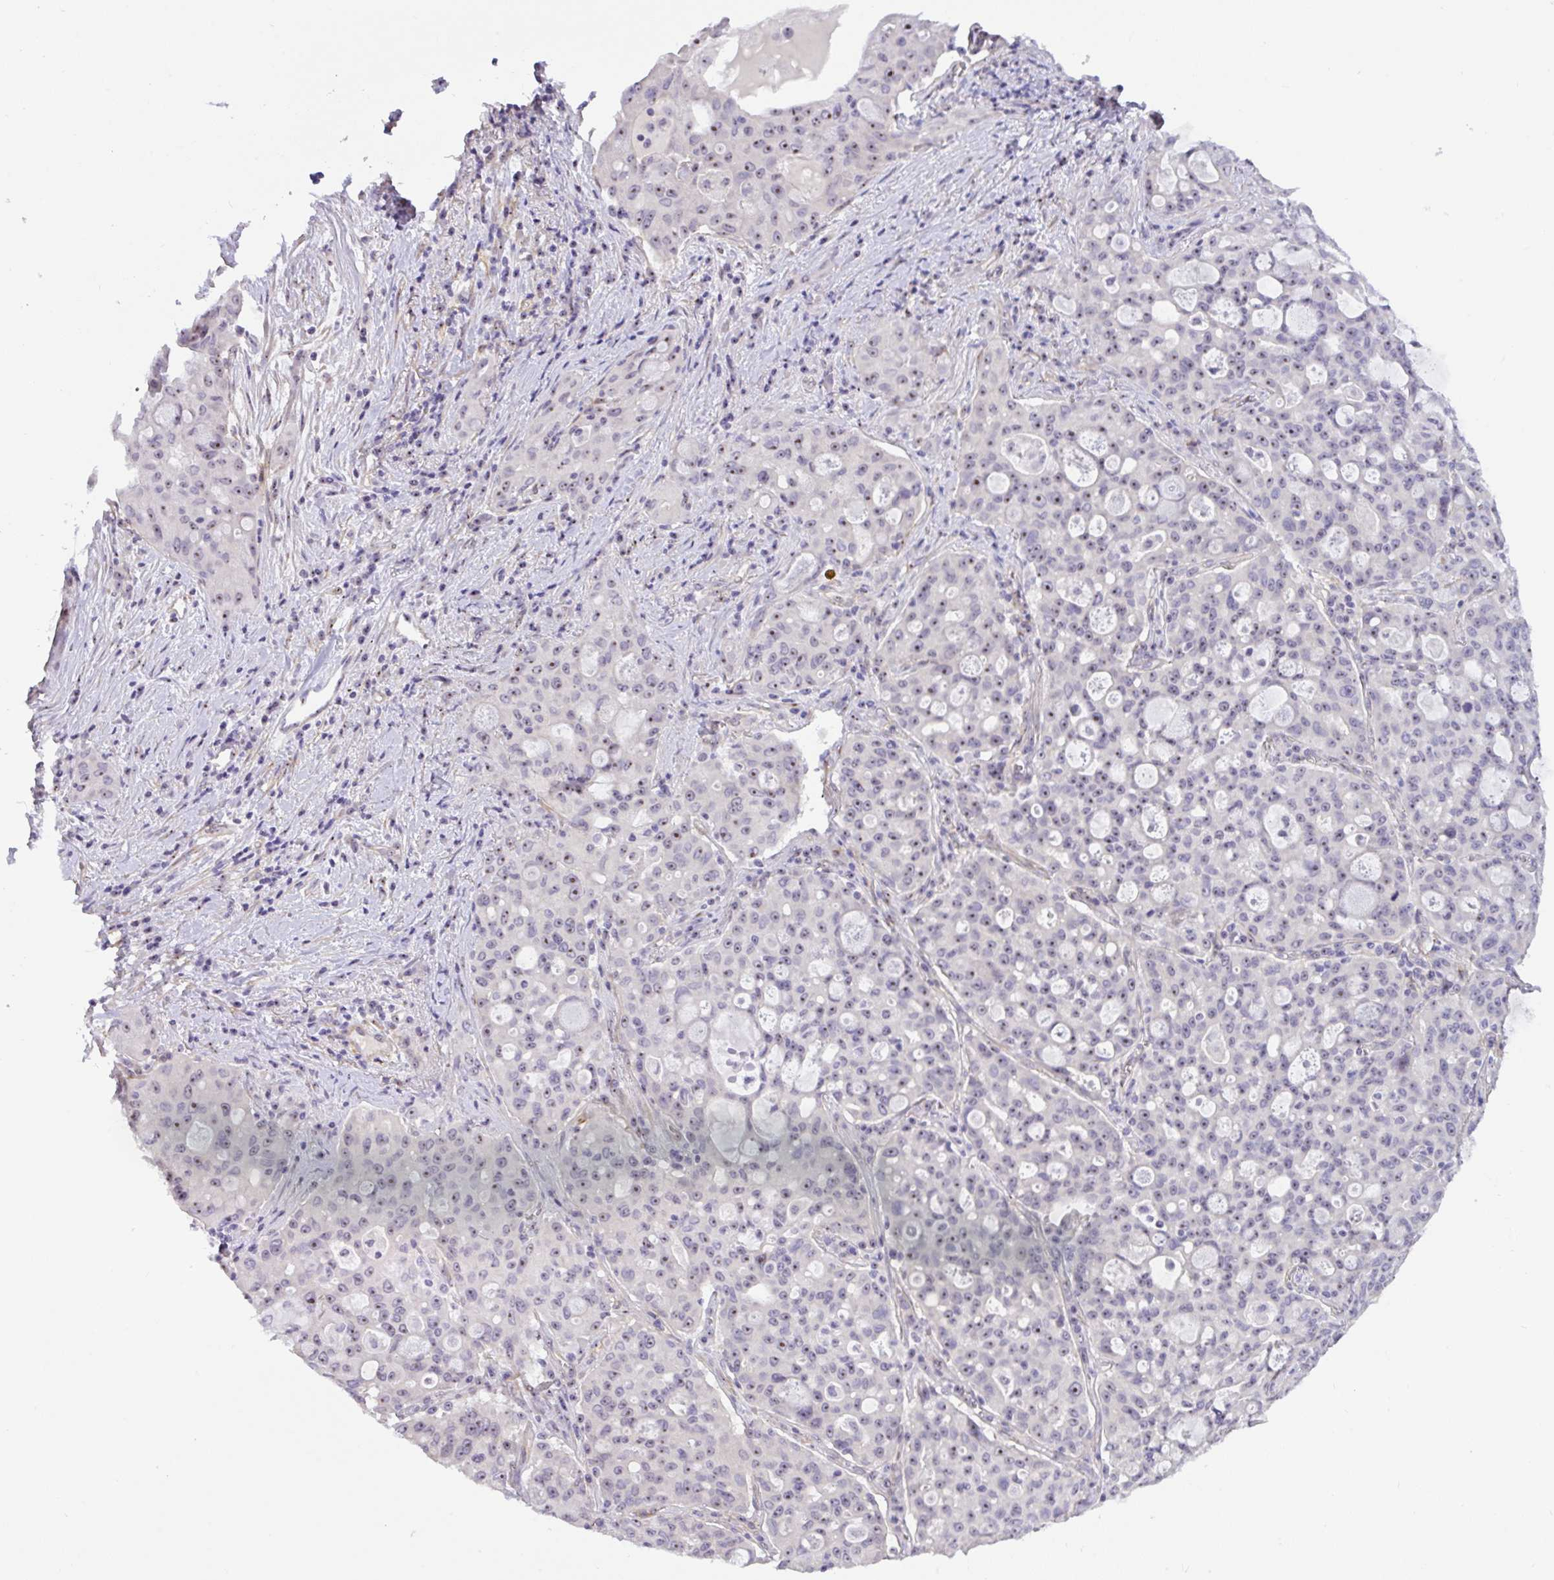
{"staining": {"intensity": "weak", "quantity": "25%-75%", "location": "nuclear"}, "tissue": "lung cancer", "cell_type": "Tumor cells", "image_type": "cancer", "snomed": [{"axis": "morphology", "description": "Adenocarcinoma, NOS"}, {"axis": "topography", "description": "Lung"}], "caption": "Lung cancer stained with a brown dye shows weak nuclear positive positivity in about 25%-75% of tumor cells.", "gene": "MXRA8", "patient": {"sex": "female", "age": 44}}